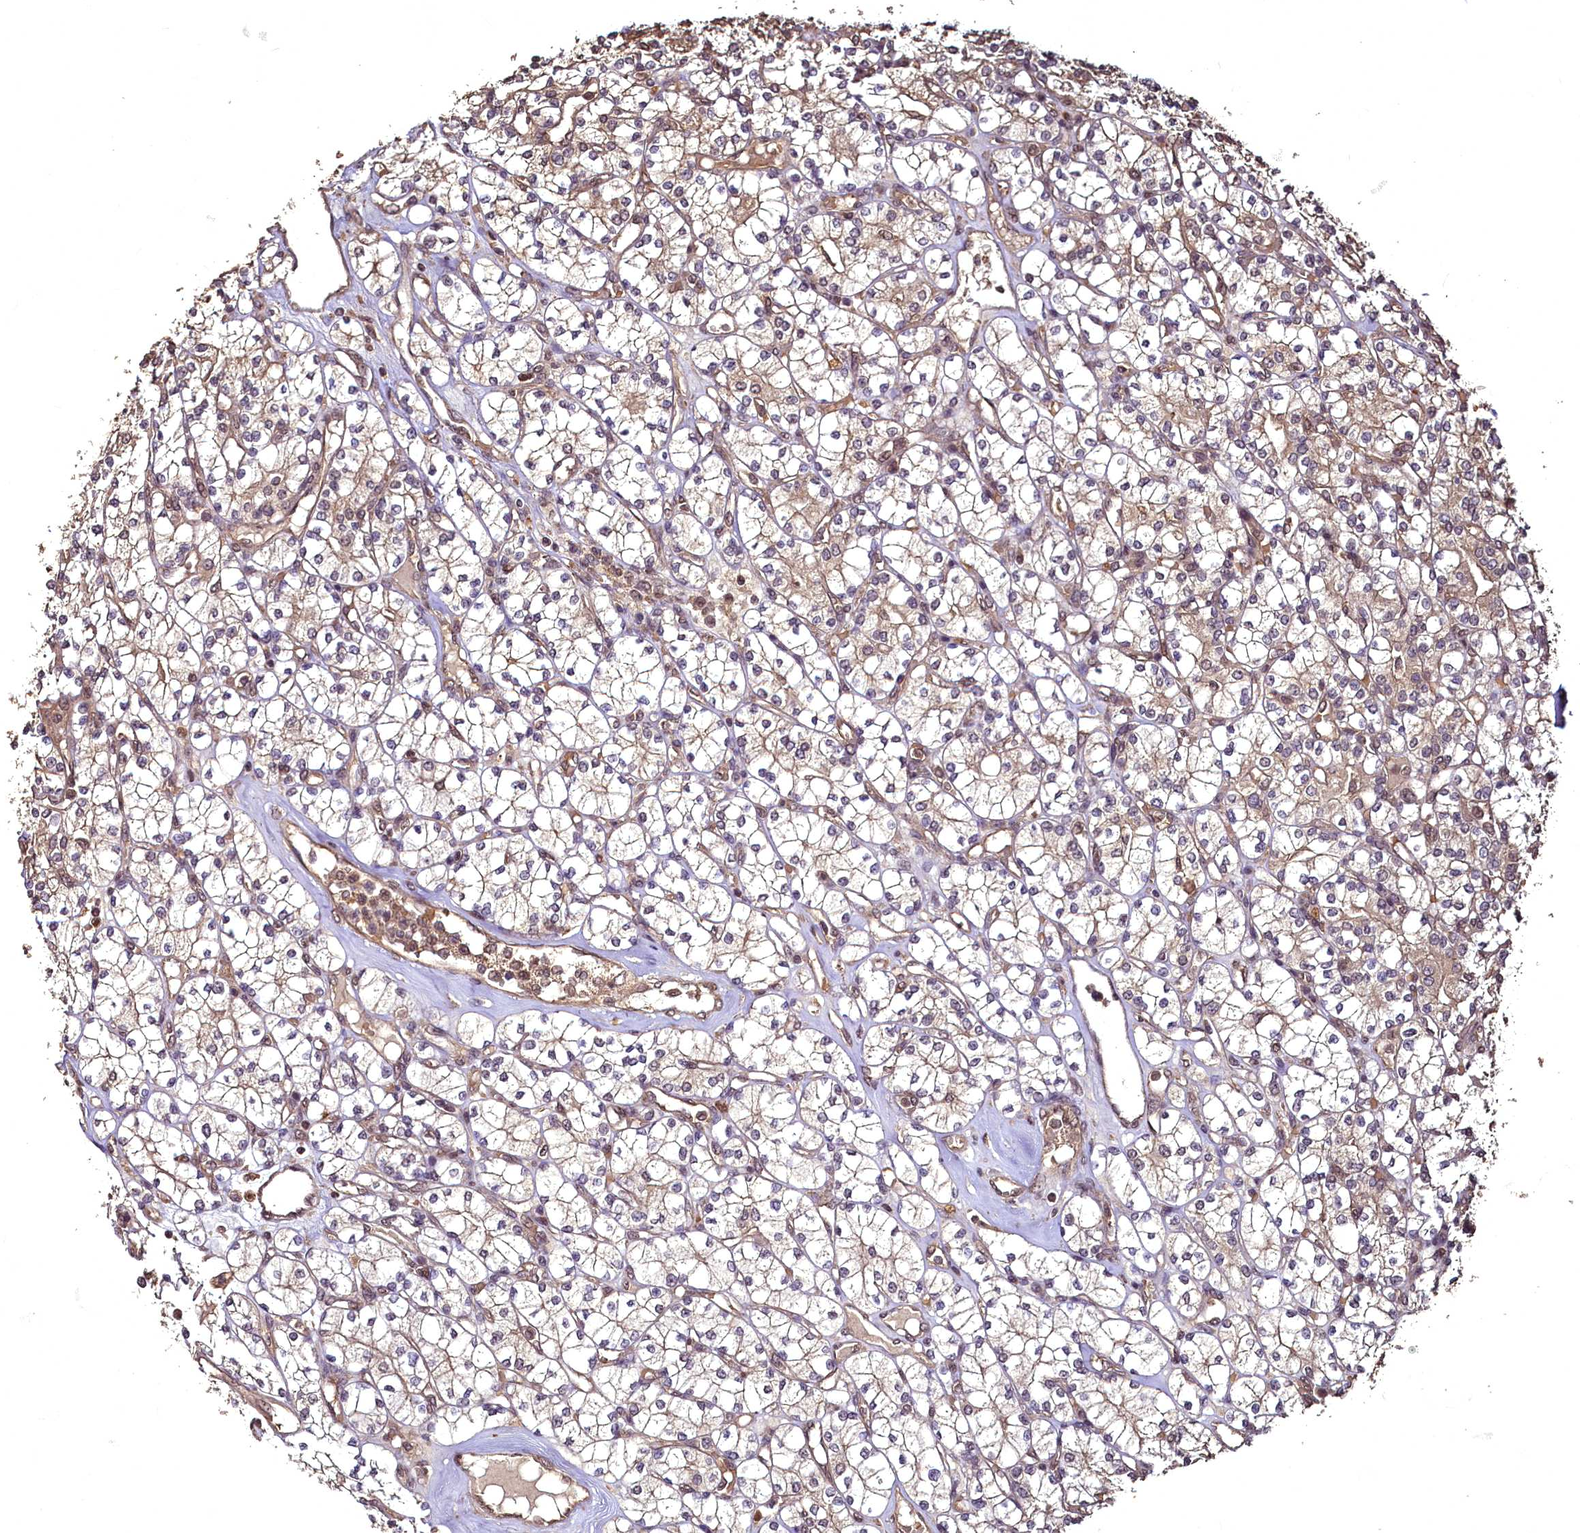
{"staining": {"intensity": "weak", "quantity": ">75%", "location": "cytoplasmic/membranous"}, "tissue": "renal cancer", "cell_type": "Tumor cells", "image_type": "cancer", "snomed": [{"axis": "morphology", "description": "Adenocarcinoma, NOS"}, {"axis": "topography", "description": "Kidney"}], "caption": "Immunohistochemistry (DAB) staining of renal adenocarcinoma demonstrates weak cytoplasmic/membranous protein staining in approximately >75% of tumor cells. (DAB (3,3'-diaminobenzidine) = brown stain, brightfield microscopy at high magnification).", "gene": "VPS51", "patient": {"sex": "male", "age": 77}}